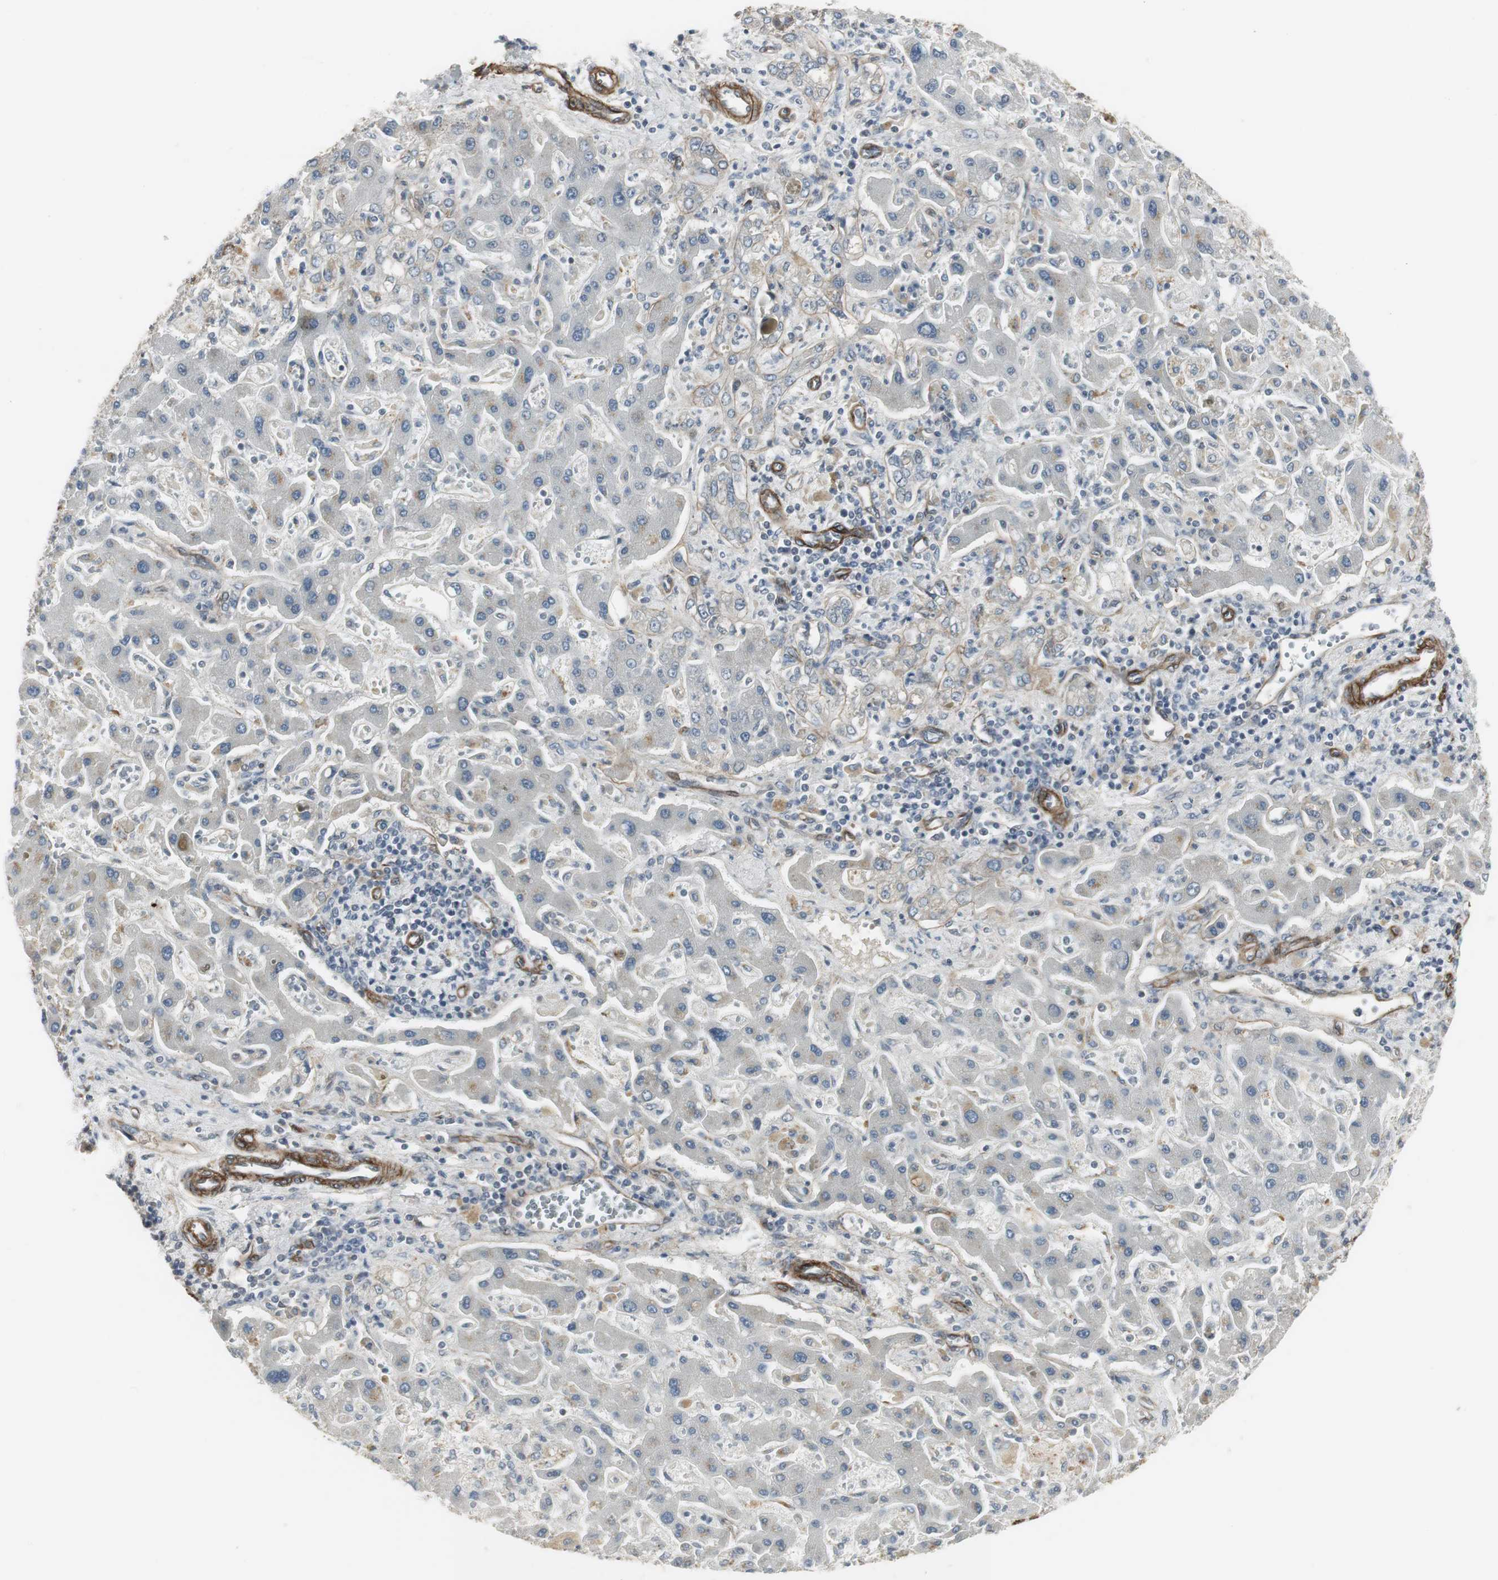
{"staining": {"intensity": "weak", "quantity": "<25%", "location": "cytoplasmic/membranous"}, "tissue": "liver cancer", "cell_type": "Tumor cells", "image_type": "cancer", "snomed": [{"axis": "morphology", "description": "Cholangiocarcinoma"}, {"axis": "topography", "description": "Liver"}], "caption": "Liver cancer stained for a protein using immunohistochemistry displays no positivity tumor cells.", "gene": "SCYL3", "patient": {"sex": "male", "age": 50}}